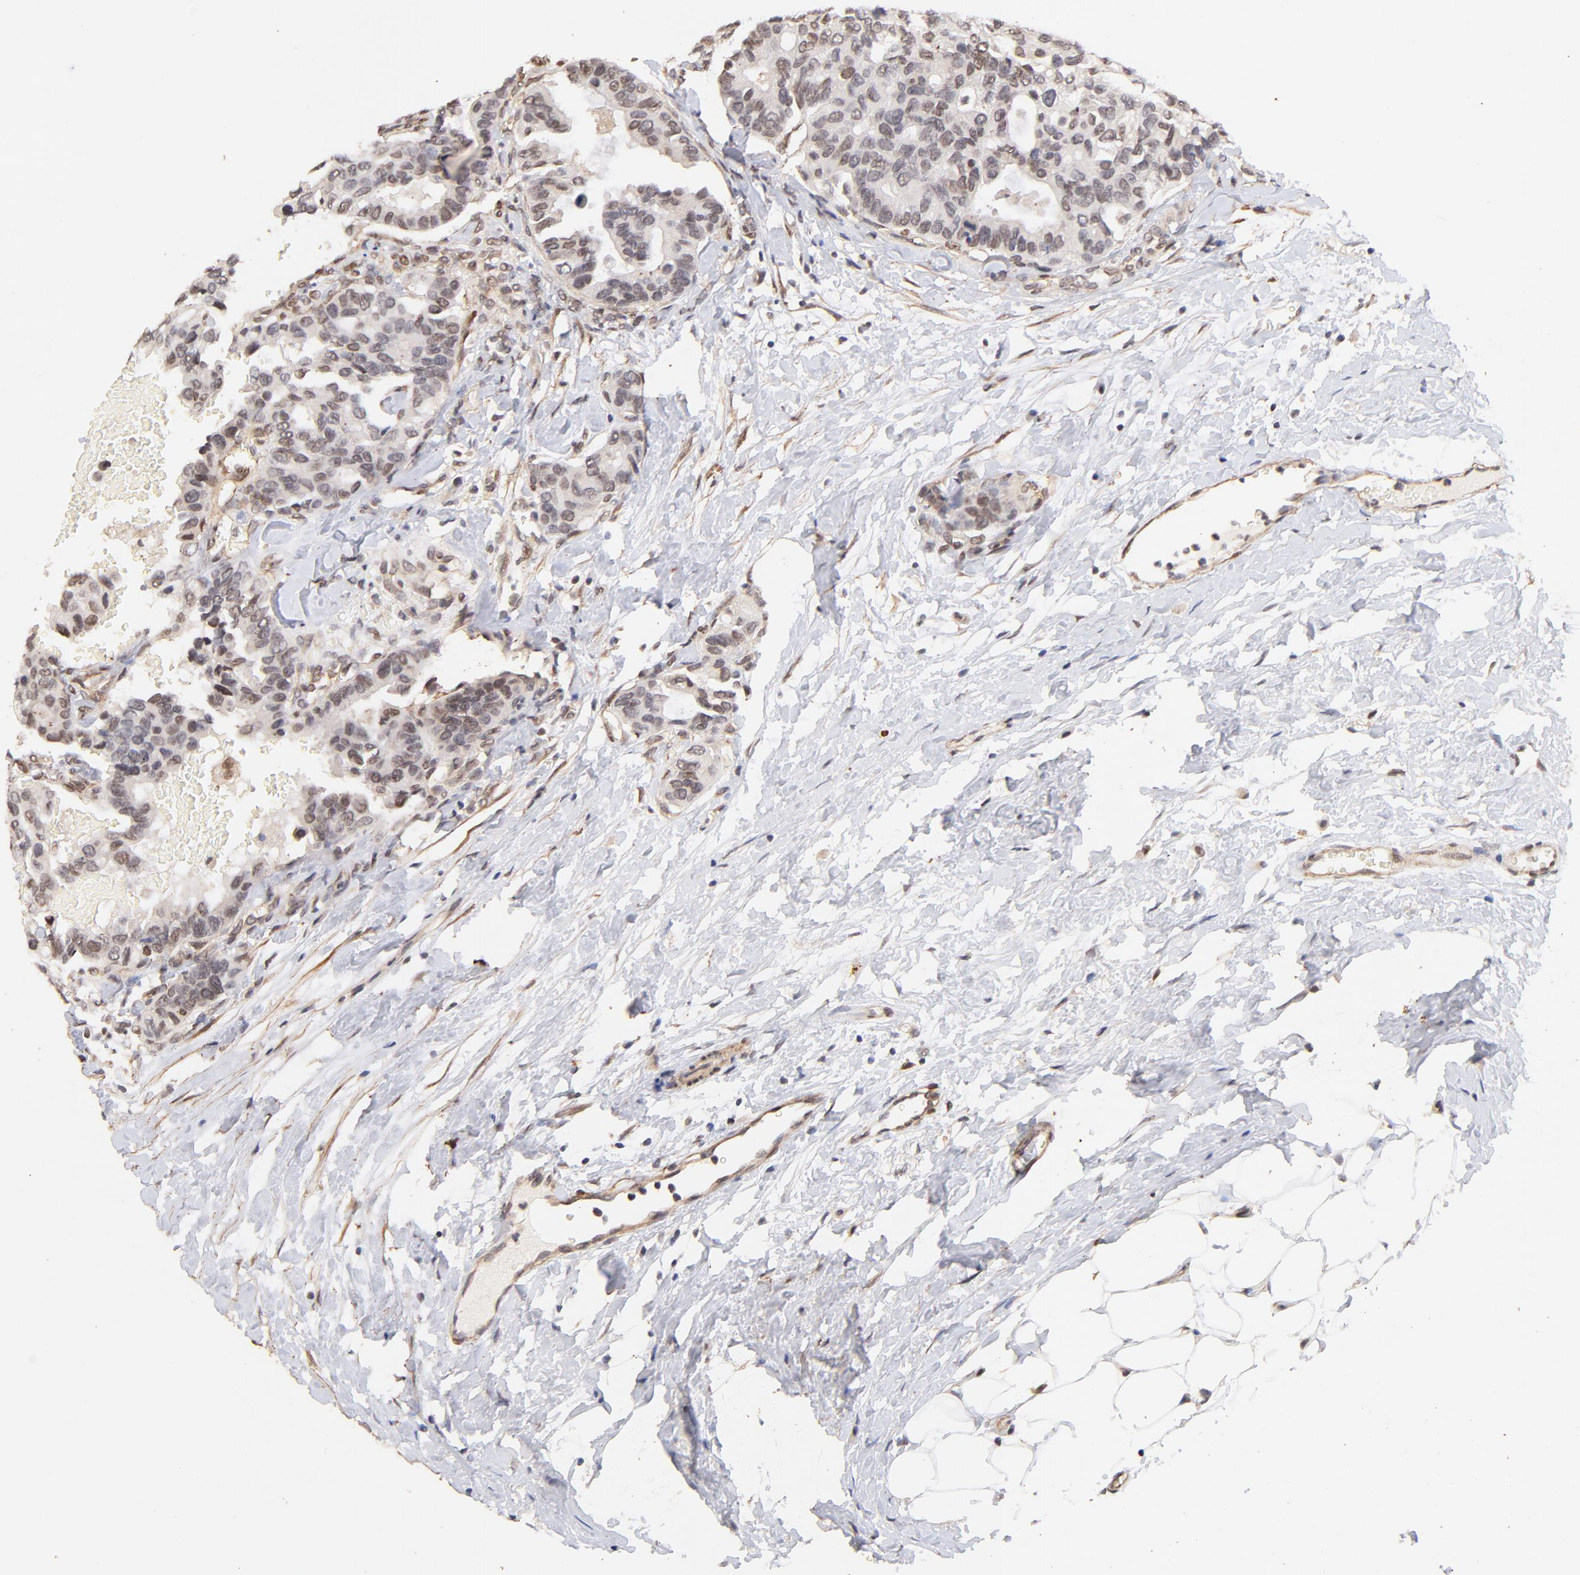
{"staining": {"intensity": "weak", "quantity": "25%-75%", "location": "cytoplasmic/membranous,nuclear"}, "tissue": "breast cancer", "cell_type": "Tumor cells", "image_type": "cancer", "snomed": [{"axis": "morphology", "description": "Duct carcinoma"}, {"axis": "topography", "description": "Breast"}], "caption": "High-magnification brightfield microscopy of breast cancer (invasive ductal carcinoma) stained with DAB (brown) and counterstained with hematoxylin (blue). tumor cells exhibit weak cytoplasmic/membranous and nuclear staining is appreciated in approximately25%-75% of cells.", "gene": "ZFP92", "patient": {"sex": "female", "age": 69}}